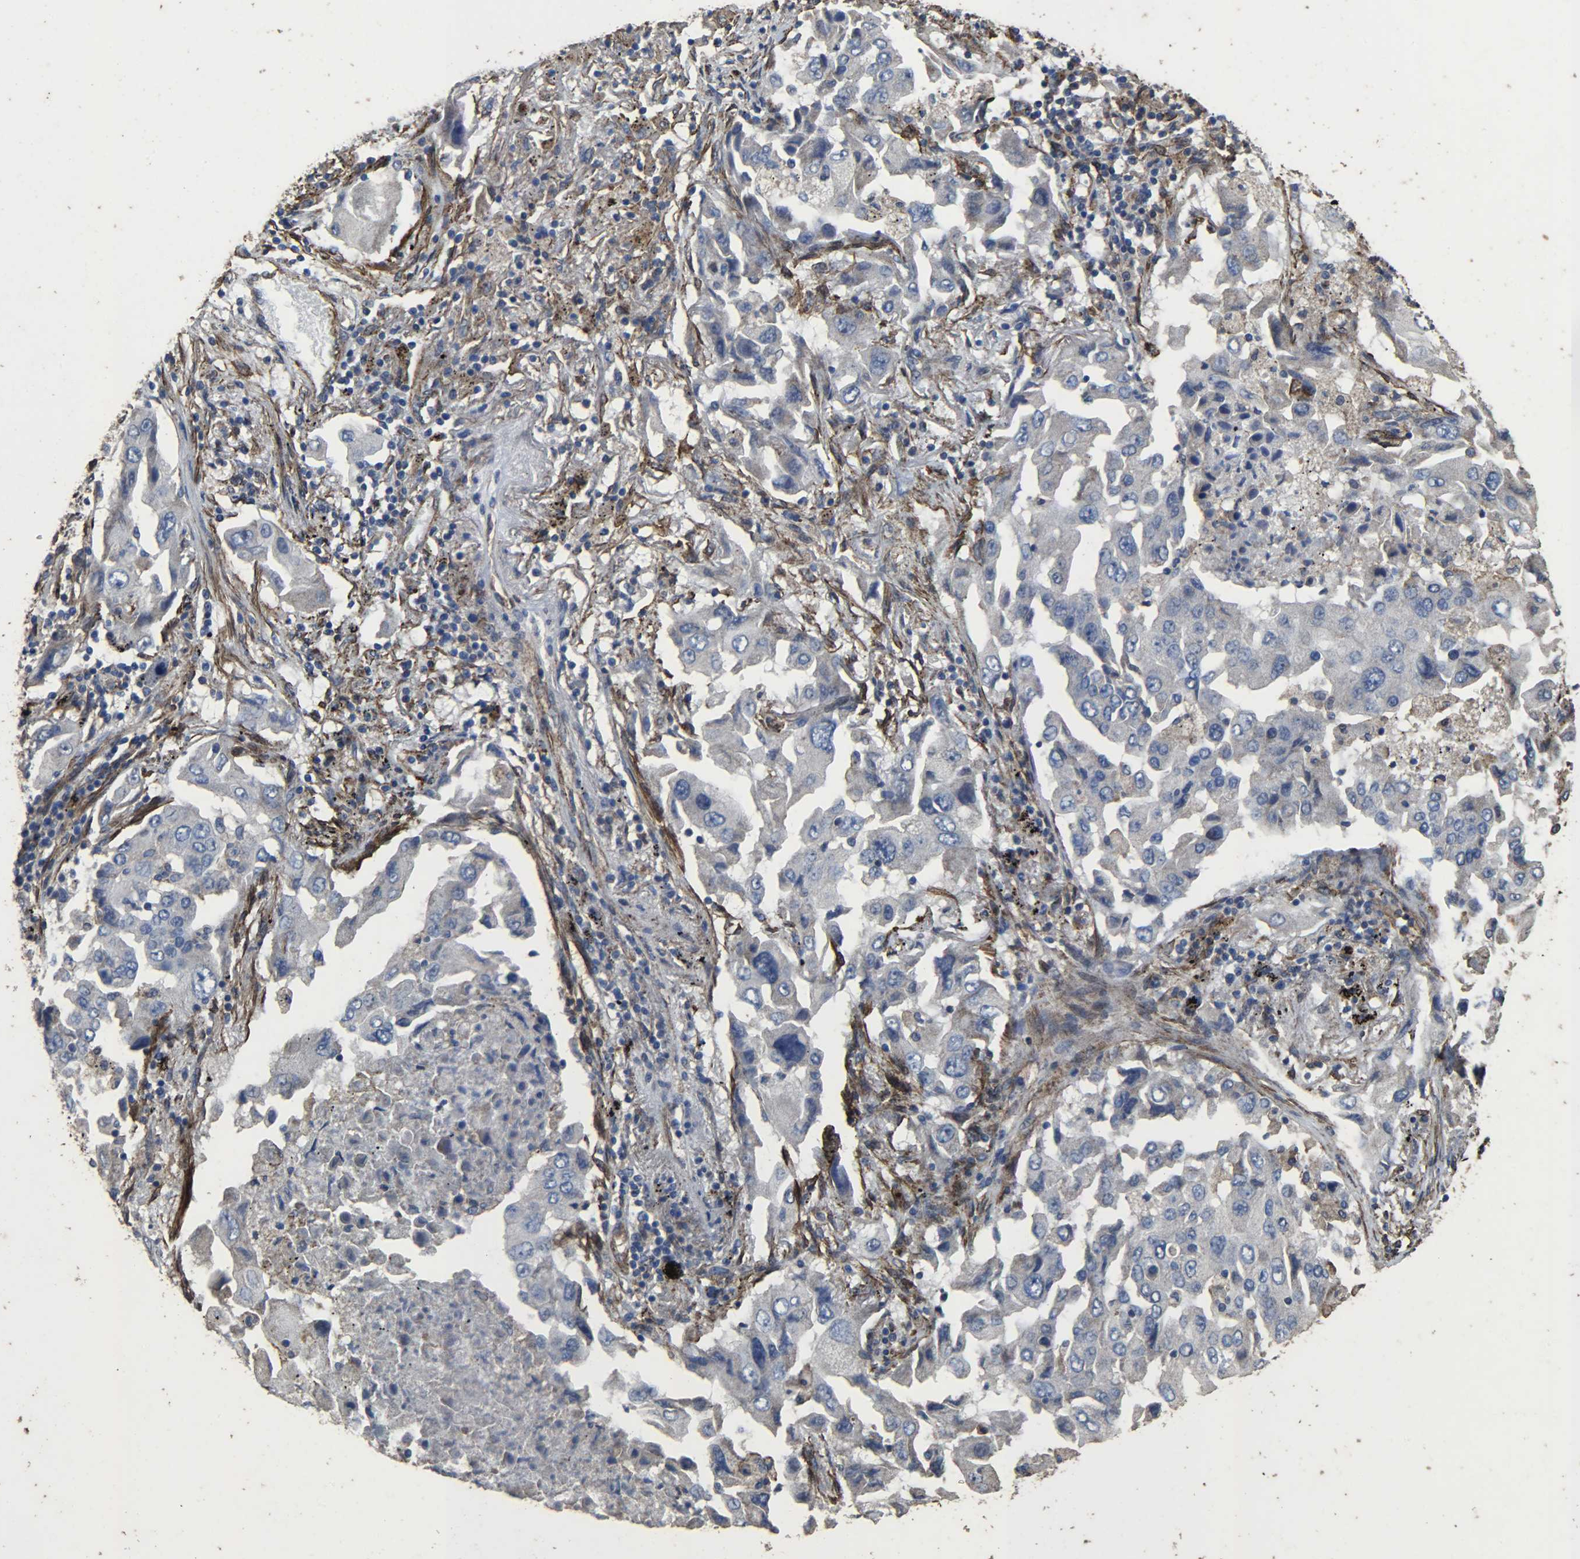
{"staining": {"intensity": "negative", "quantity": "none", "location": "none"}, "tissue": "lung cancer", "cell_type": "Tumor cells", "image_type": "cancer", "snomed": [{"axis": "morphology", "description": "Adenocarcinoma, NOS"}, {"axis": "topography", "description": "Lung"}], "caption": "Lung cancer was stained to show a protein in brown. There is no significant positivity in tumor cells.", "gene": "TPM4", "patient": {"sex": "female", "age": 65}}